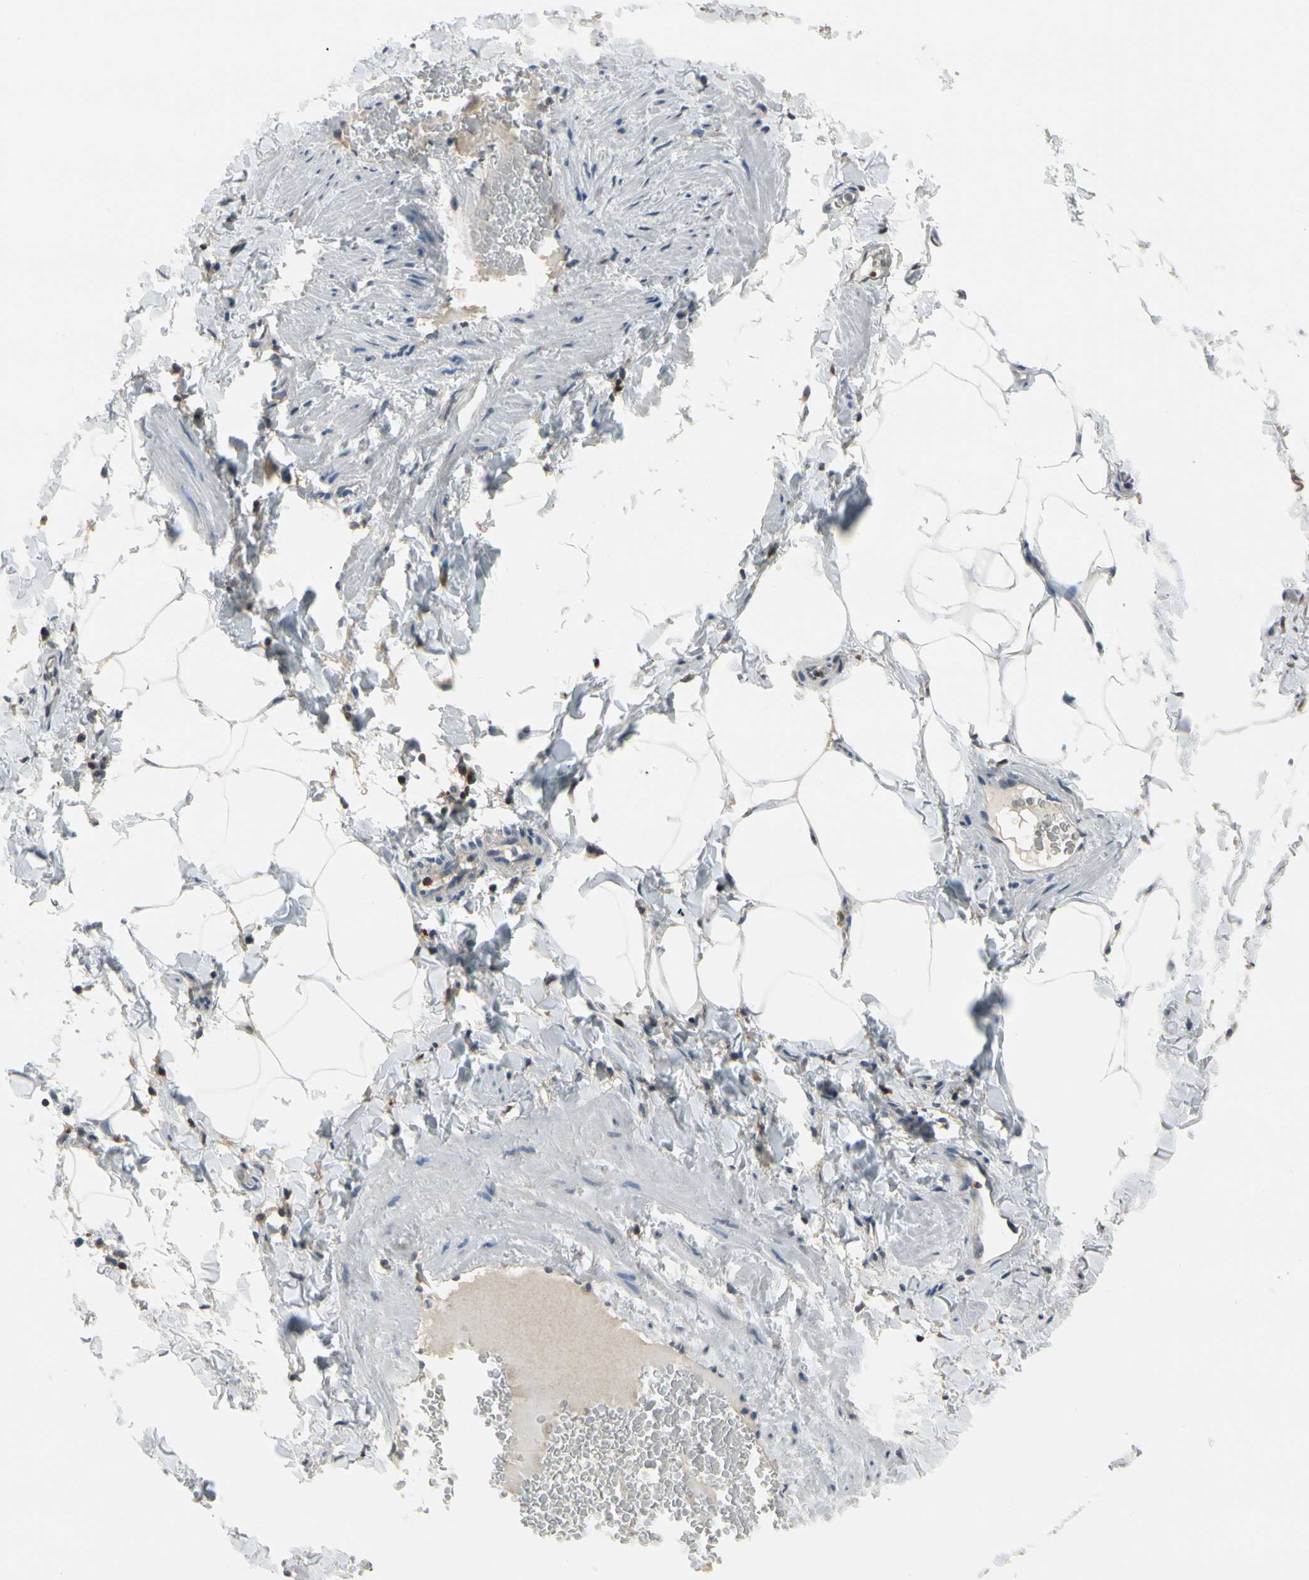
{"staining": {"intensity": "moderate", "quantity": "25%-75%", "location": "cytoplasmic/membranous"}, "tissue": "adipose tissue", "cell_type": "Adipocytes", "image_type": "normal", "snomed": [{"axis": "morphology", "description": "Normal tissue, NOS"}, {"axis": "topography", "description": "Vascular tissue"}], "caption": "Human adipose tissue stained with a brown dye exhibits moderate cytoplasmic/membranous positive positivity in approximately 25%-75% of adipocytes.", "gene": "NFATC2", "patient": {"sex": "male", "age": 41}}